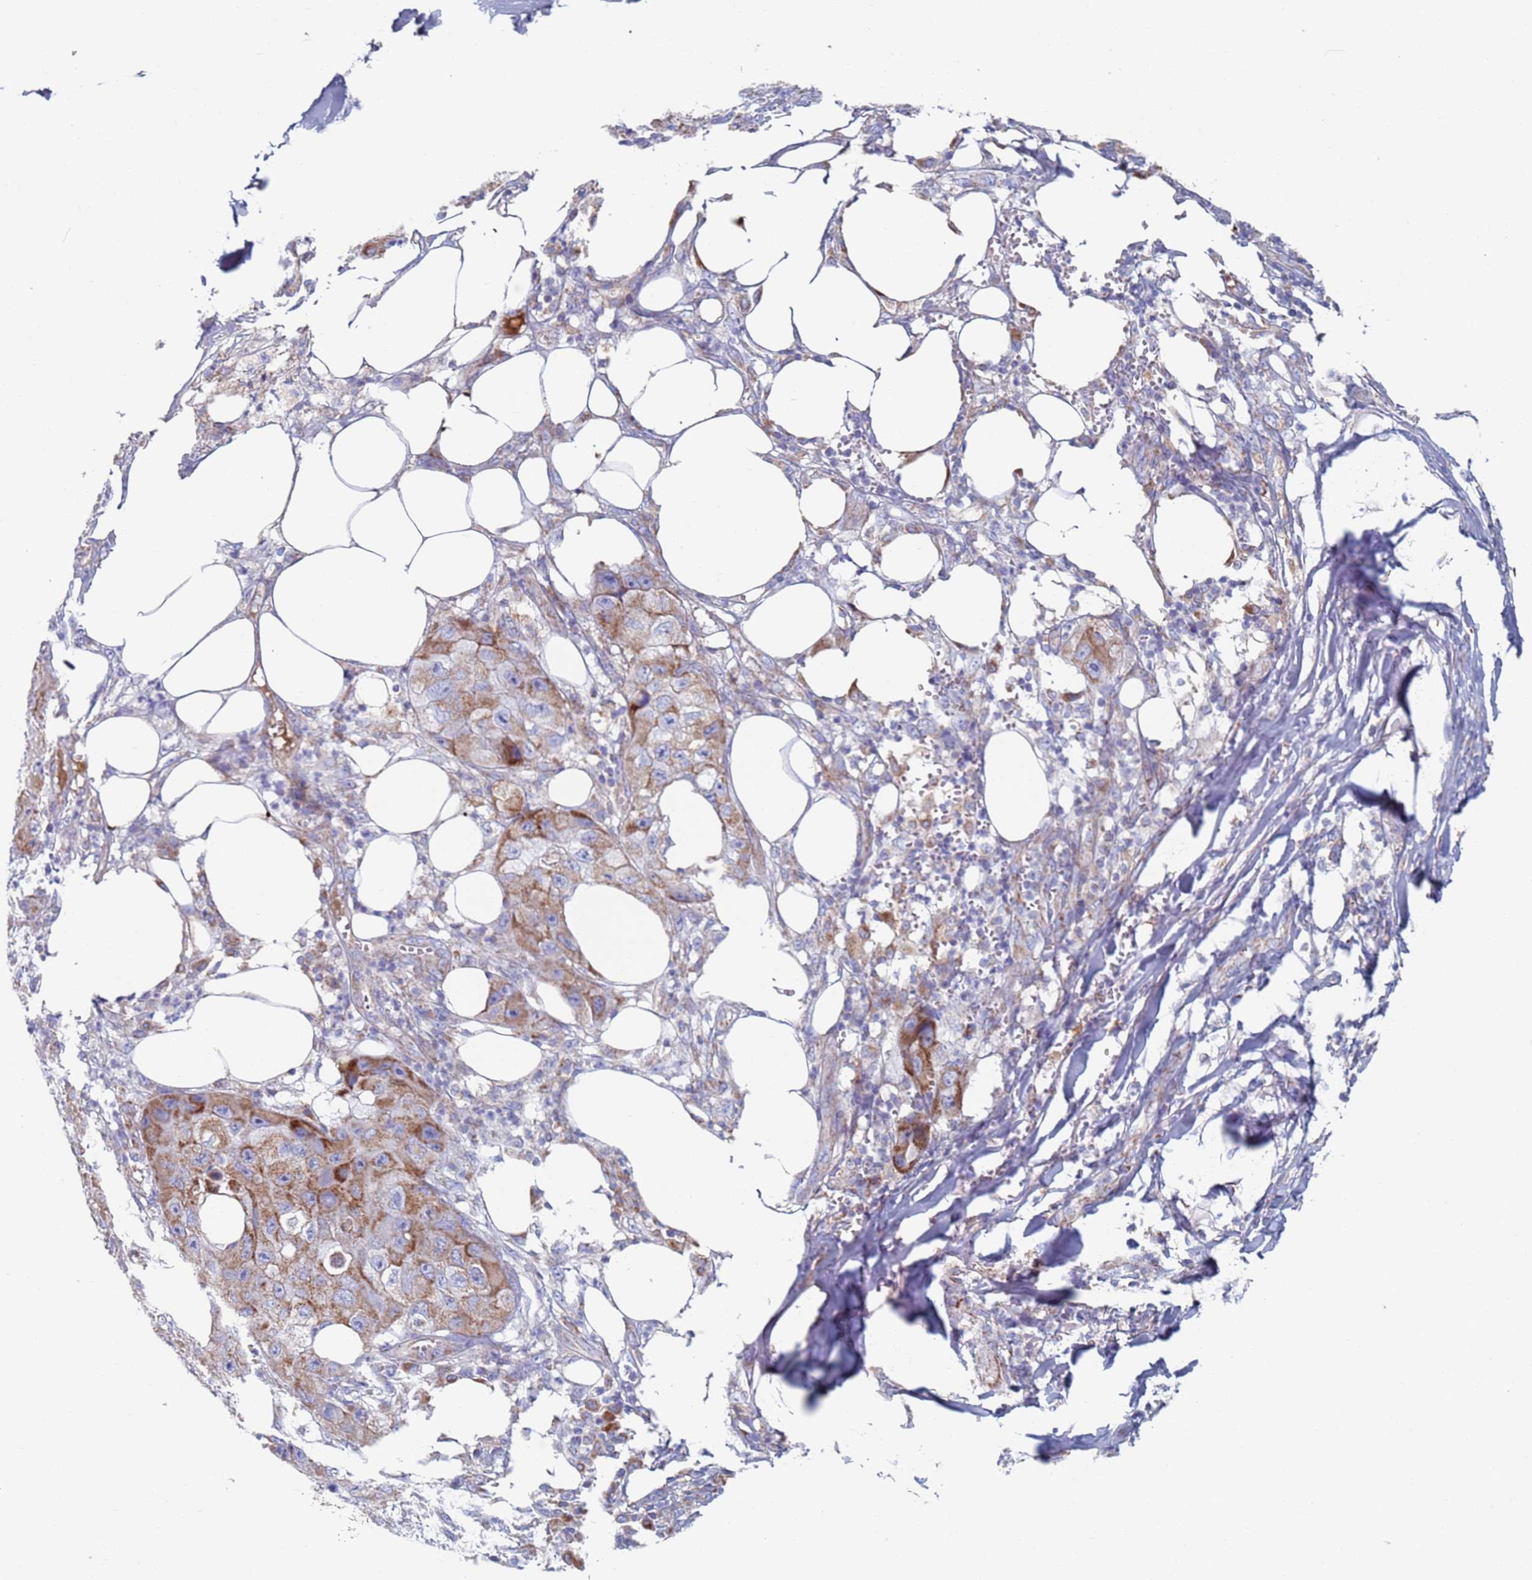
{"staining": {"intensity": "strong", "quantity": "<25%", "location": "cytoplasmic/membranous"}, "tissue": "skin cancer", "cell_type": "Tumor cells", "image_type": "cancer", "snomed": [{"axis": "morphology", "description": "Squamous cell carcinoma, NOS"}, {"axis": "topography", "description": "Skin"}, {"axis": "topography", "description": "Subcutis"}], "caption": "Brown immunohistochemical staining in skin squamous cell carcinoma displays strong cytoplasmic/membranous staining in approximately <25% of tumor cells. (DAB IHC, brown staining for protein, blue staining for nuclei).", "gene": "MRPL22", "patient": {"sex": "male", "age": 73}}